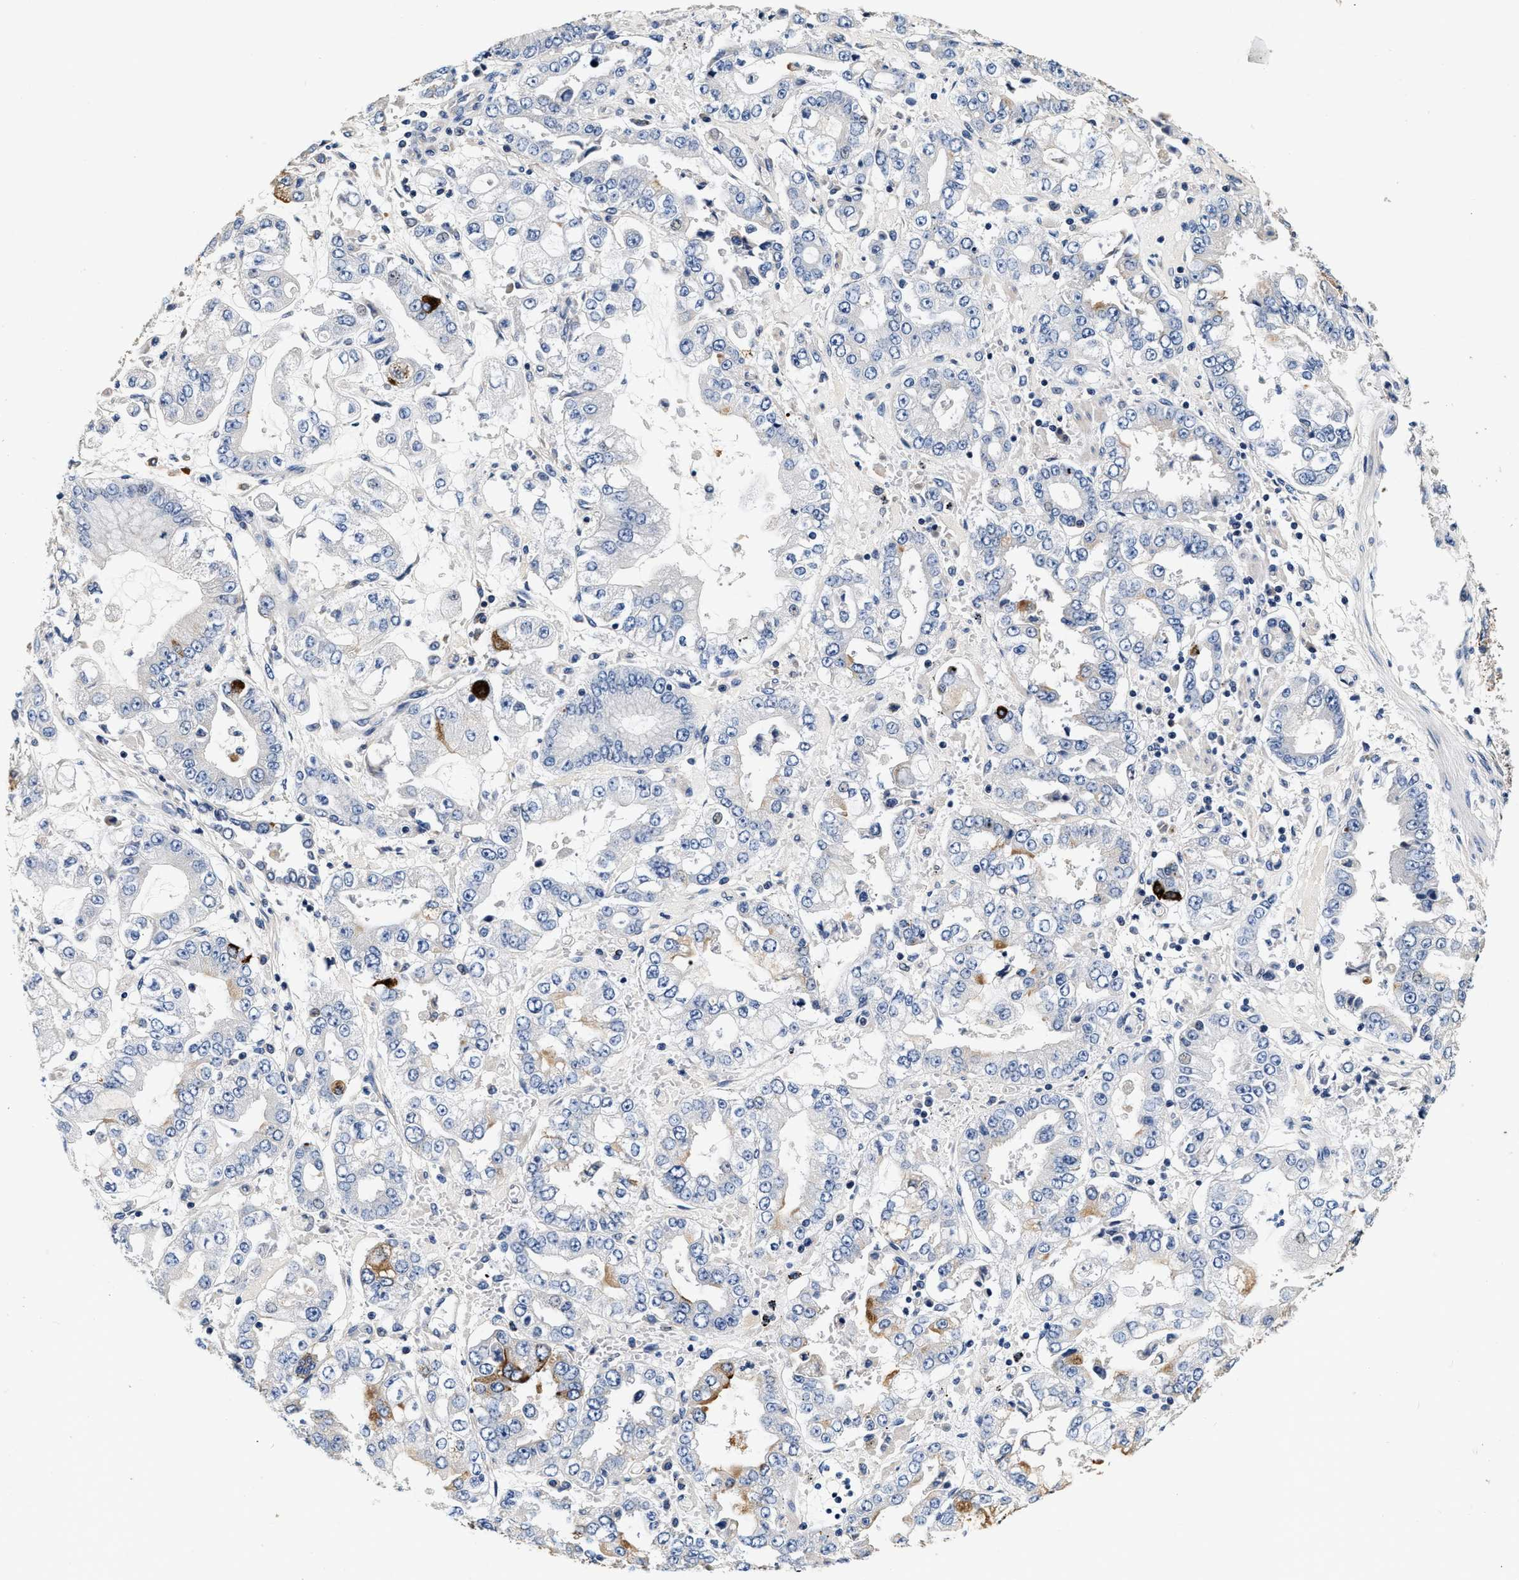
{"staining": {"intensity": "negative", "quantity": "none", "location": "none"}, "tissue": "stomach cancer", "cell_type": "Tumor cells", "image_type": "cancer", "snomed": [{"axis": "morphology", "description": "Adenocarcinoma, NOS"}, {"axis": "topography", "description": "Stomach"}], "caption": "The immunohistochemistry micrograph has no significant positivity in tumor cells of adenocarcinoma (stomach) tissue. (DAB IHC, high magnification).", "gene": "ABCG8", "patient": {"sex": "male", "age": 76}}